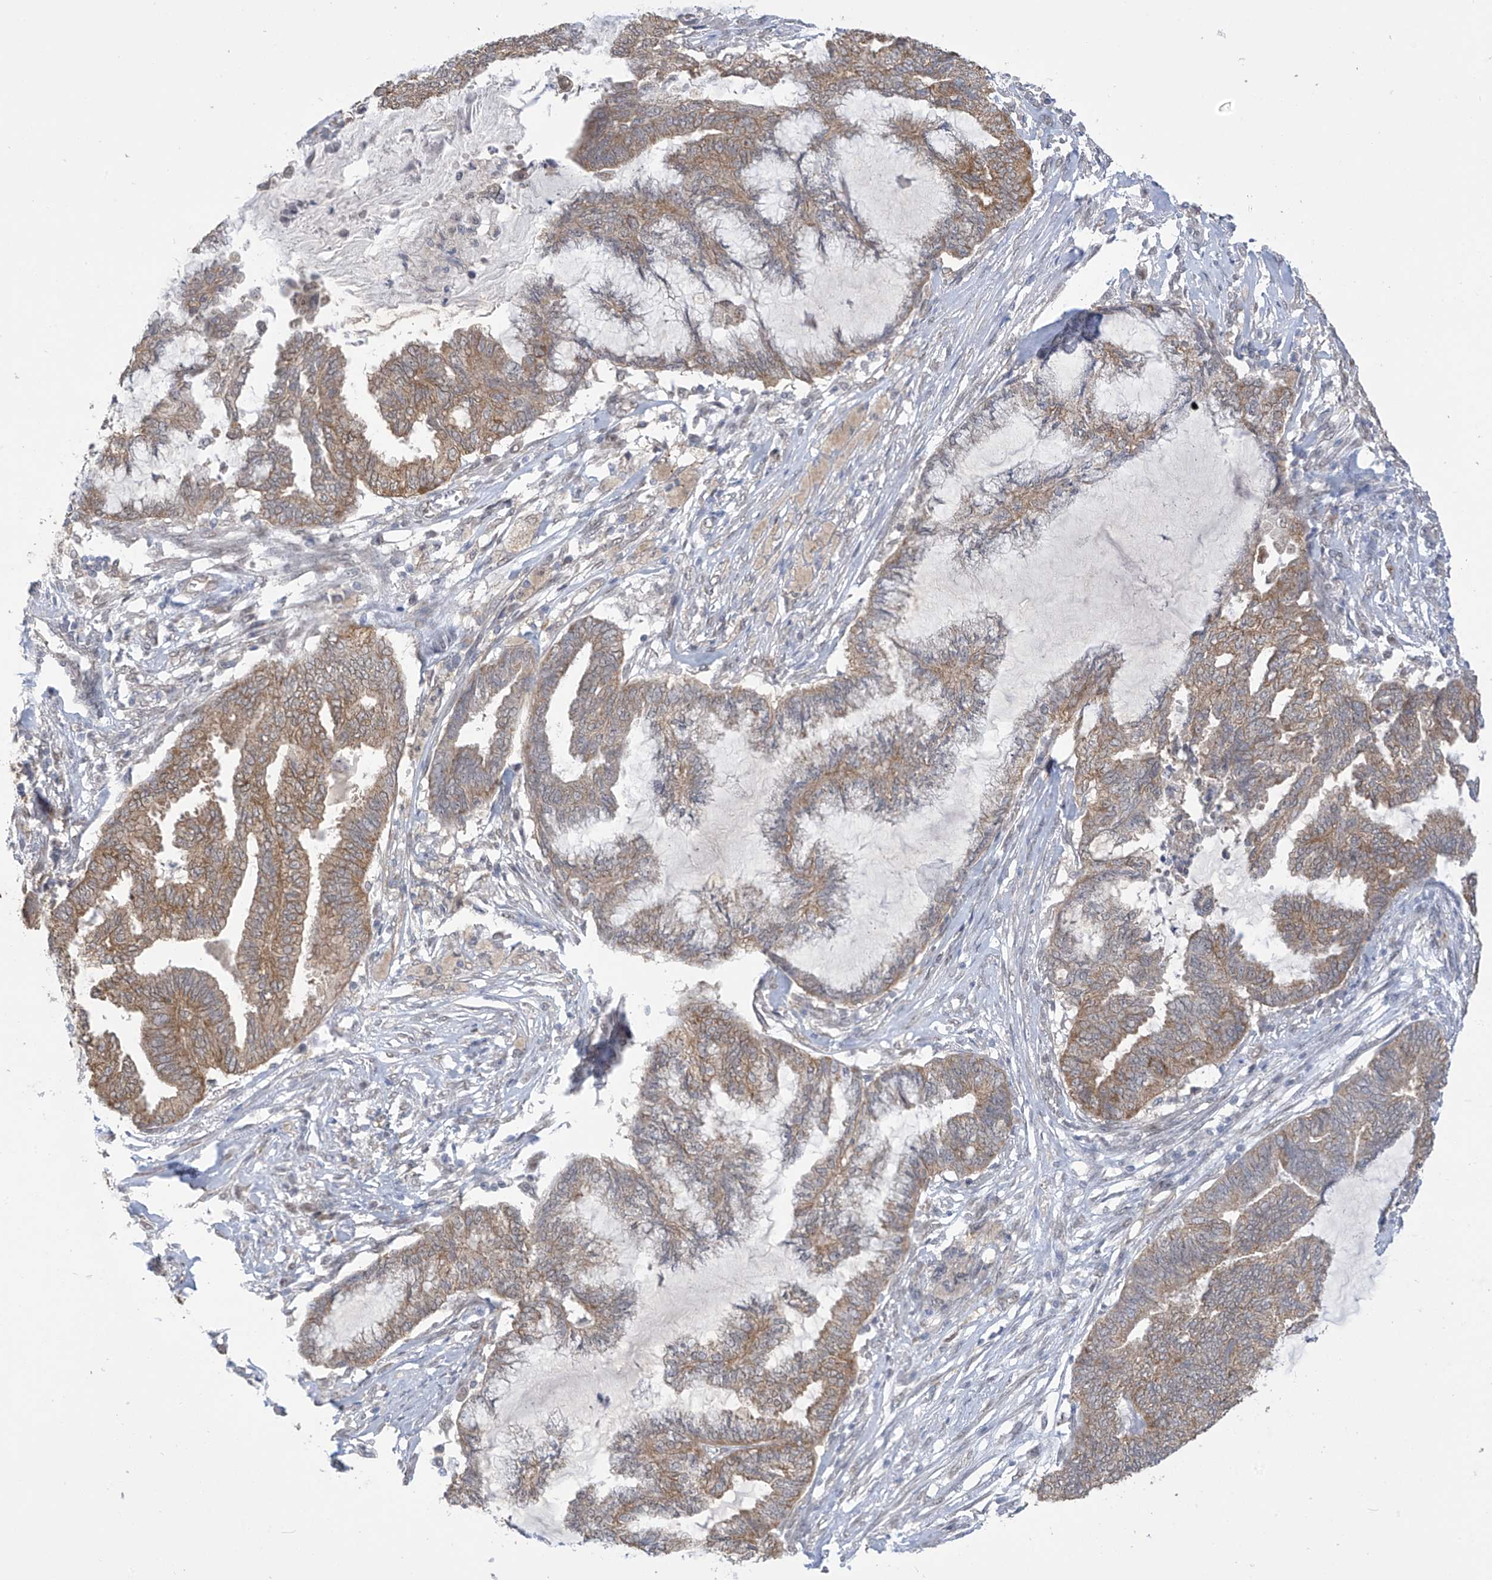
{"staining": {"intensity": "moderate", "quantity": ">75%", "location": "cytoplasmic/membranous"}, "tissue": "endometrial cancer", "cell_type": "Tumor cells", "image_type": "cancer", "snomed": [{"axis": "morphology", "description": "Adenocarcinoma, NOS"}, {"axis": "topography", "description": "Endometrium"}], "caption": "High-power microscopy captured an immunohistochemistry (IHC) photomicrograph of endometrial cancer, revealing moderate cytoplasmic/membranous staining in approximately >75% of tumor cells. The protein of interest is stained brown, and the nuclei are stained in blue (DAB IHC with brightfield microscopy, high magnification).", "gene": "KIAA1522", "patient": {"sex": "female", "age": 86}}